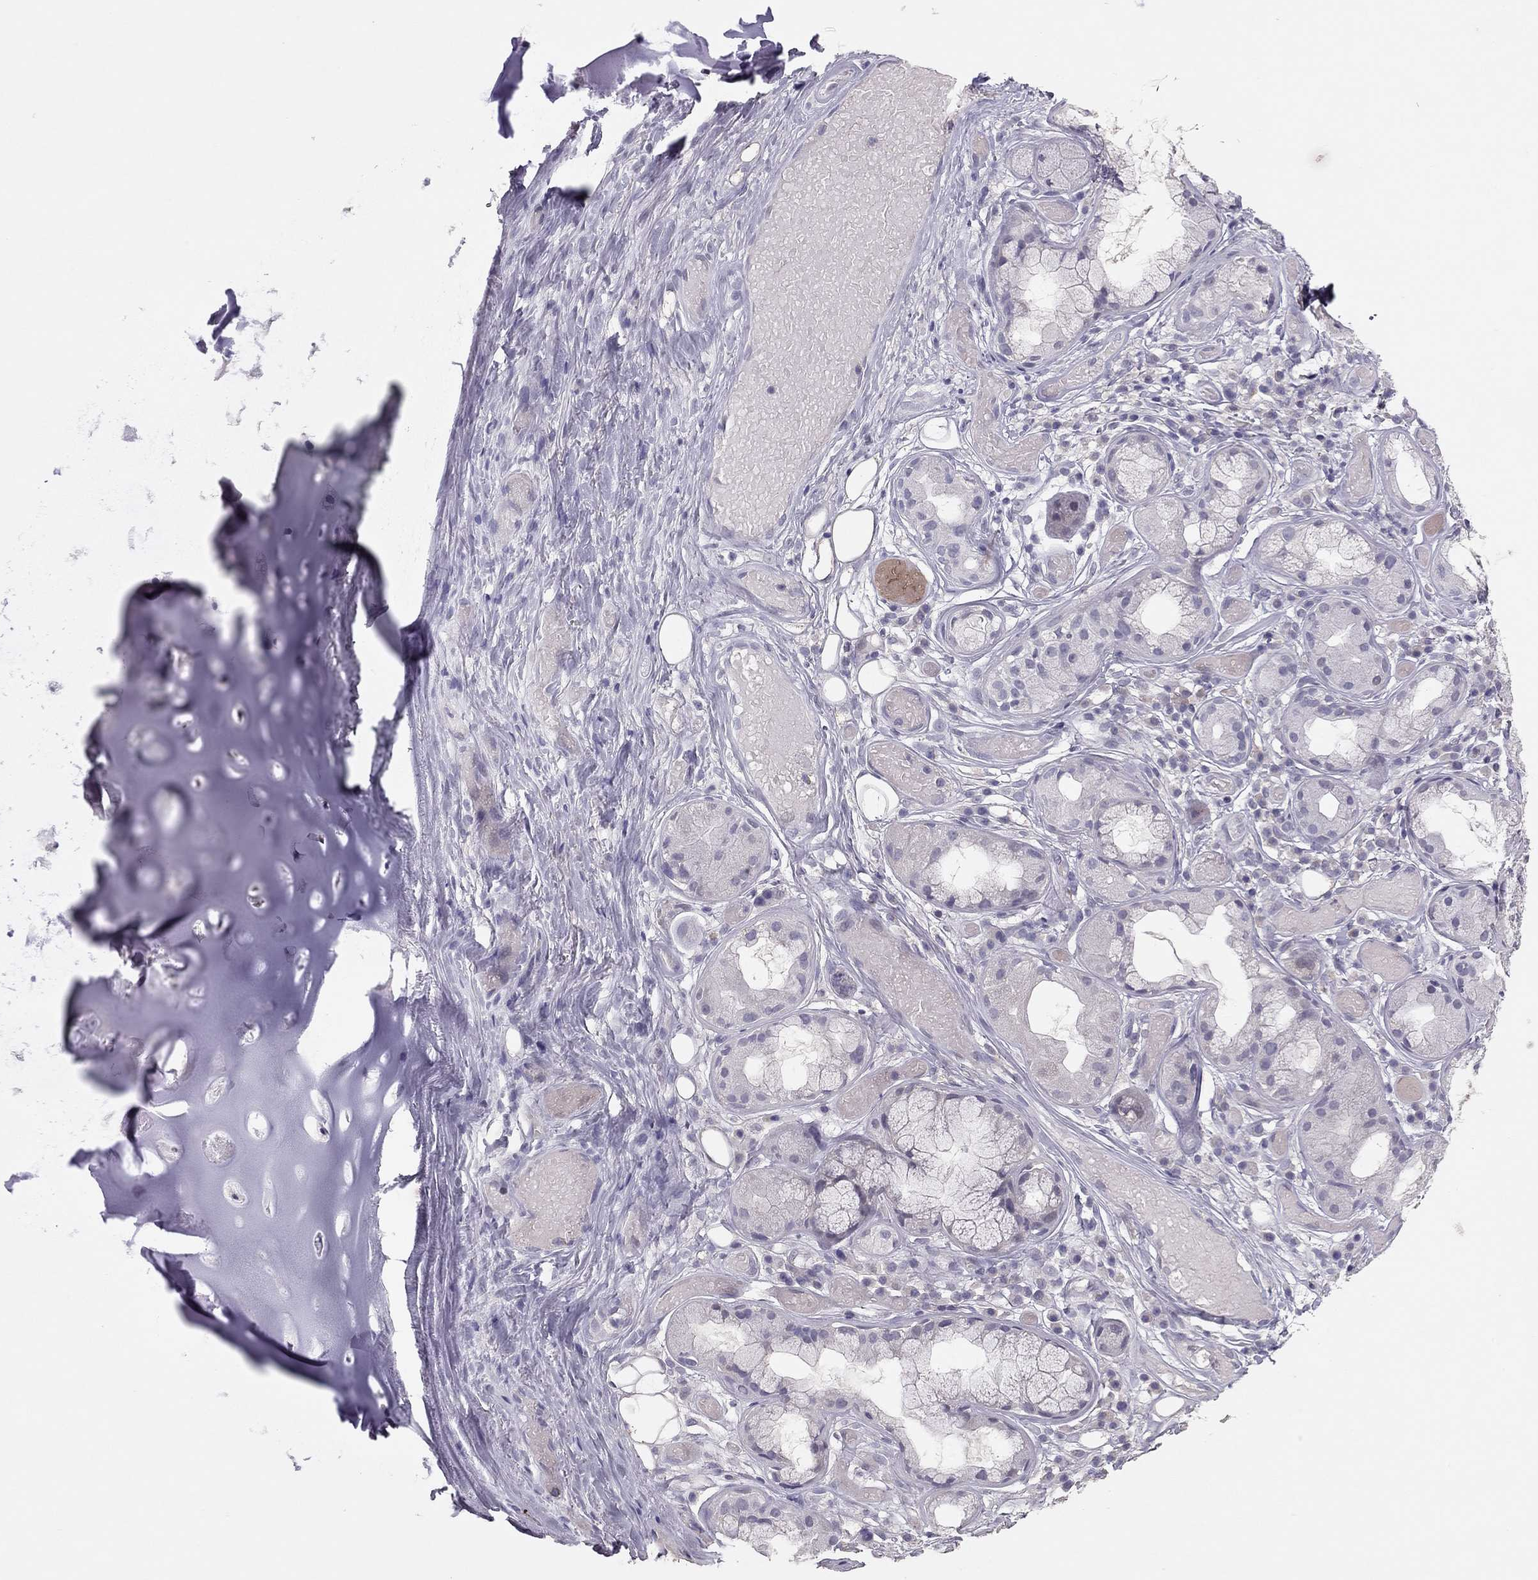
{"staining": {"intensity": "negative", "quantity": "none", "location": "none"}, "tissue": "adipose tissue", "cell_type": "Adipocytes", "image_type": "normal", "snomed": [{"axis": "morphology", "description": "Normal tissue, NOS"}, {"axis": "topography", "description": "Cartilage tissue"}], "caption": "Protein analysis of normal adipose tissue shows no significant staining in adipocytes.", "gene": "ADORA2A", "patient": {"sex": "male", "age": 62}}